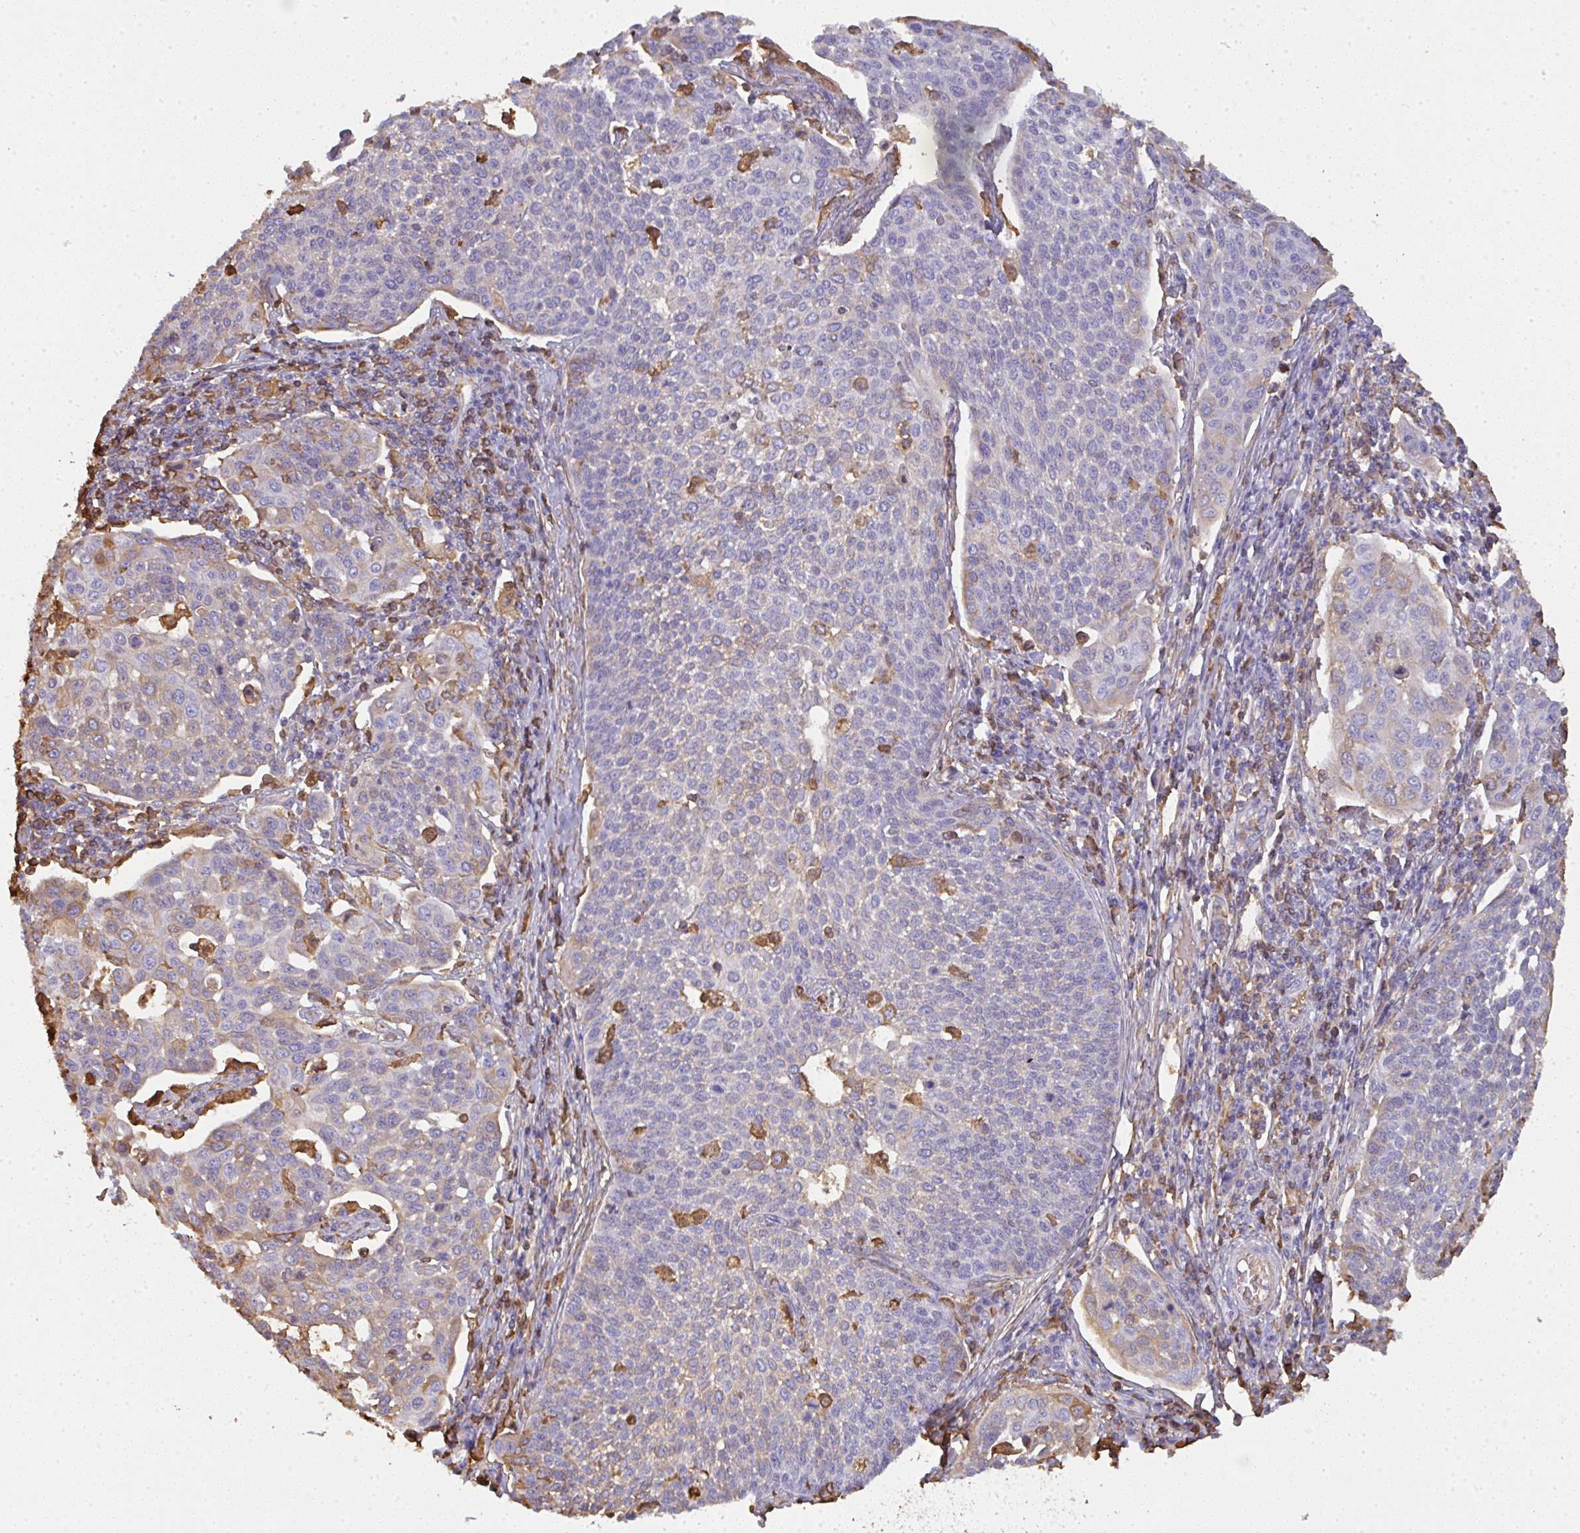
{"staining": {"intensity": "negative", "quantity": "none", "location": "none"}, "tissue": "cervical cancer", "cell_type": "Tumor cells", "image_type": "cancer", "snomed": [{"axis": "morphology", "description": "Squamous cell carcinoma, NOS"}, {"axis": "topography", "description": "Cervix"}], "caption": "A high-resolution photomicrograph shows immunohistochemistry staining of cervical squamous cell carcinoma, which displays no significant staining in tumor cells. The staining was performed using DAB (3,3'-diaminobenzidine) to visualize the protein expression in brown, while the nuclei were stained in blue with hematoxylin (Magnification: 20x).", "gene": "SMYD5", "patient": {"sex": "female", "age": 34}}